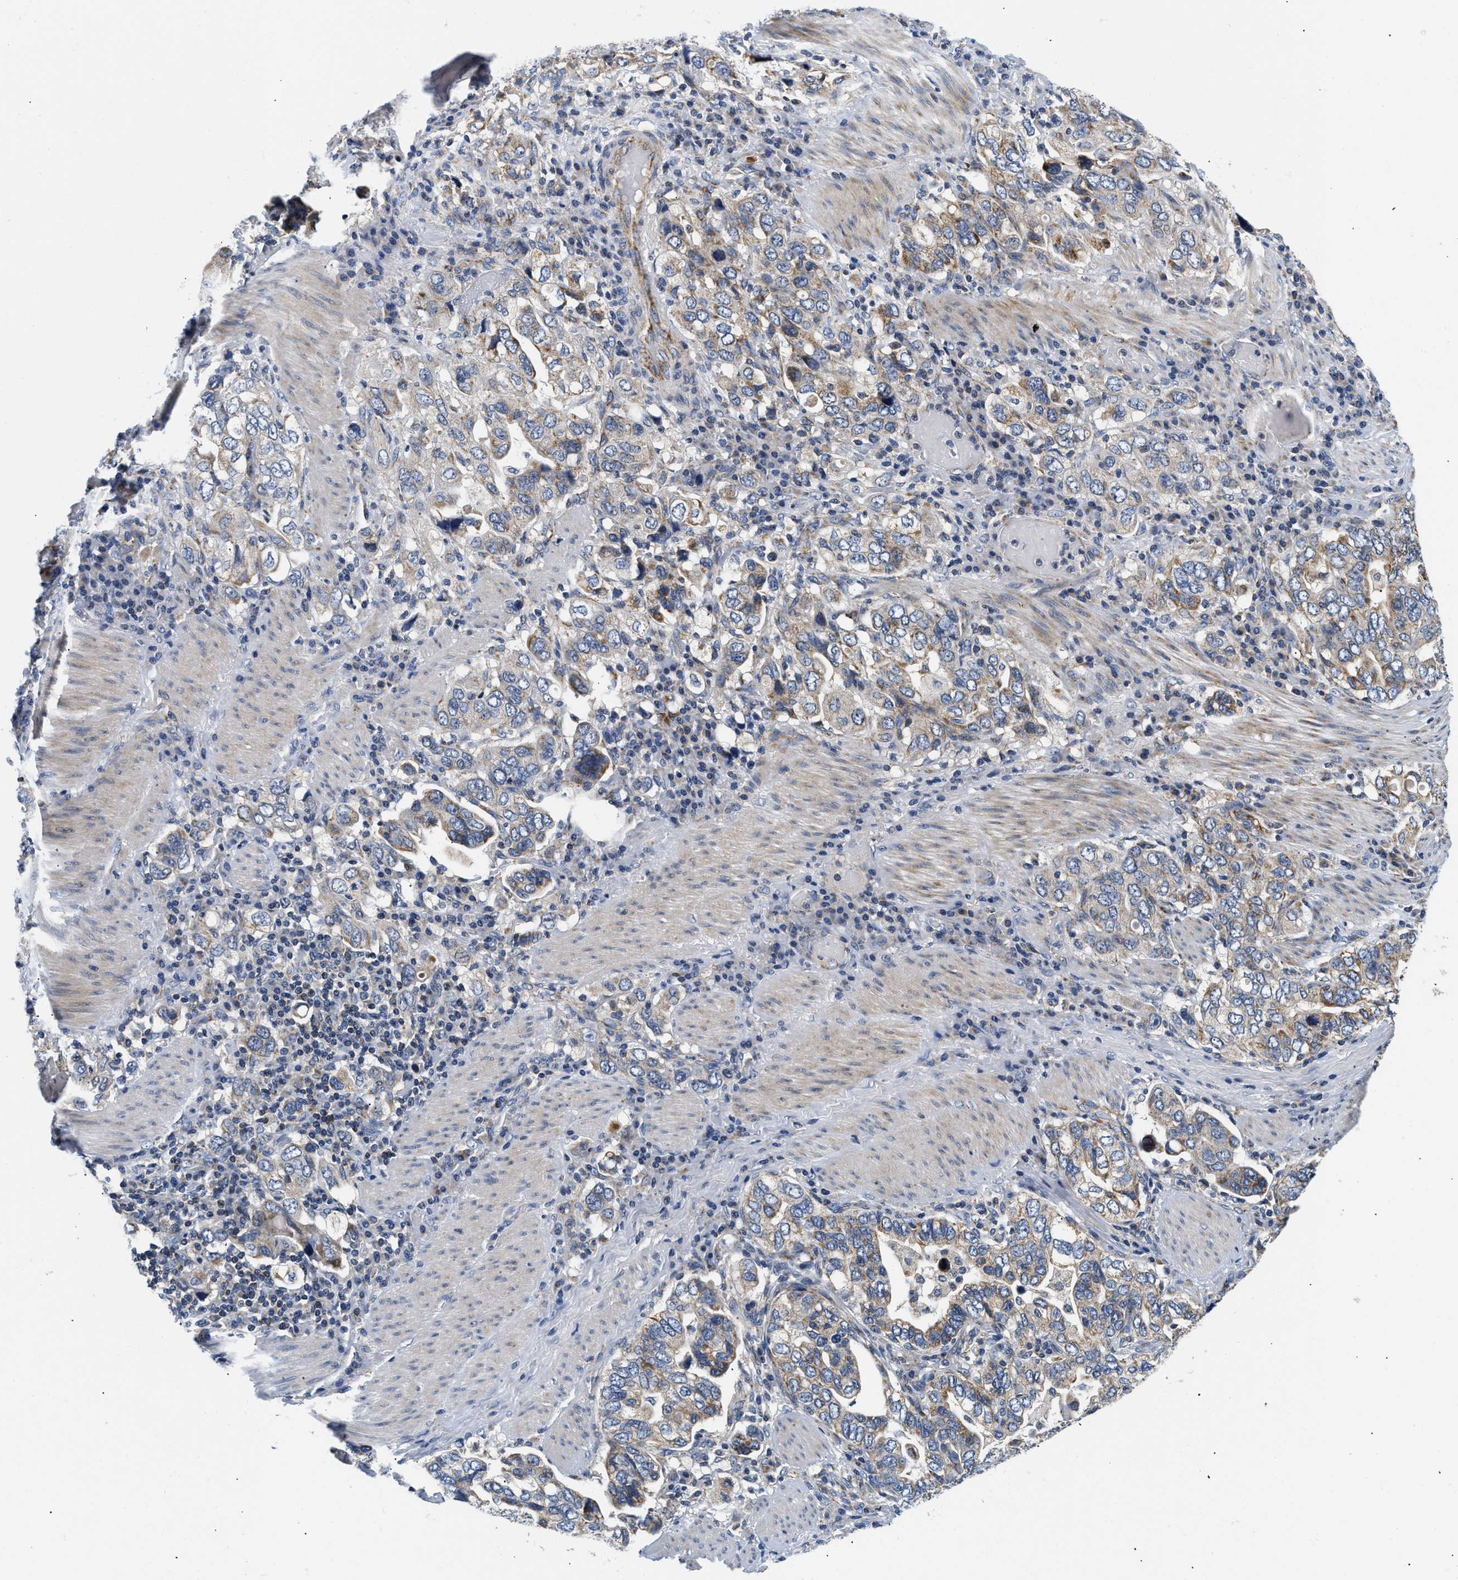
{"staining": {"intensity": "moderate", "quantity": "25%-75%", "location": "cytoplasmic/membranous"}, "tissue": "stomach cancer", "cell_type": "Tumor cells", "image_type": "cancer", "snomed": [{"axis": "morphology", "description": "Adenocarcinoma, NOS"}, {"axis": "topography", "description": "Stomach, upper"}], "caption": "DAB immunohistochemical staining of stomach cancer (adenocarcinoma) reveals moderate cytoplasmic/membranous protein expression in approximately 25%-75% of tumor cells.", "gene": "PDP1", "patient": {"sex": "male", "age": 62}}